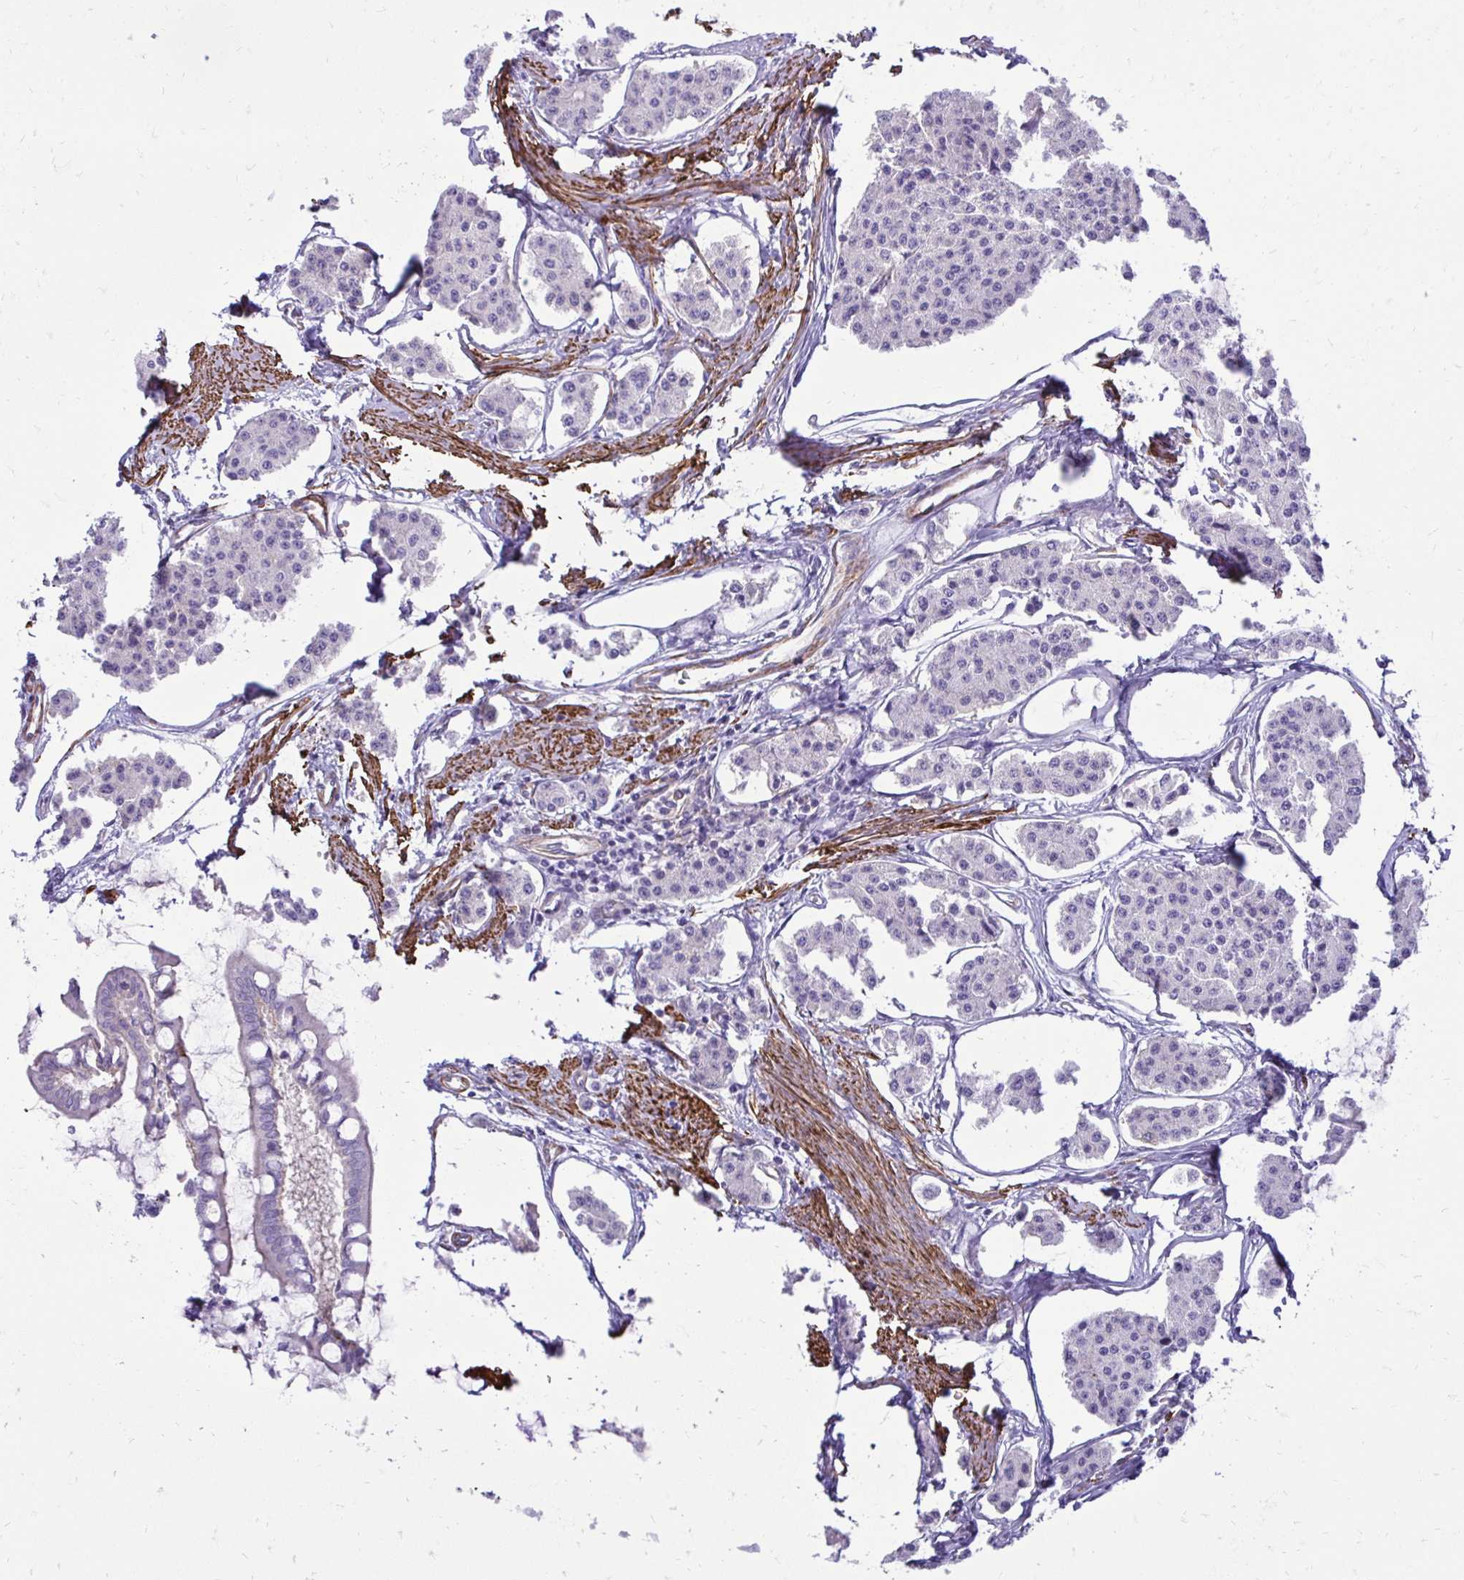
{"staining": {"intensity": "negative", "quantity": "none", "location": "none"}, "tissue": "carcinoid", "cell_type": "Tumor cells", "image_type": "cancer", "snomed": [{"axis": "morphology", "description": "Carcinoid, malignant, NOS"}, {"axis": "topography", "description": "Small intestine"}], "caption": "IHC of carcinoid shows no staining in tumor cells.", "gene": "CTPS1", "patient": {"sex": "female", "age": 65}}